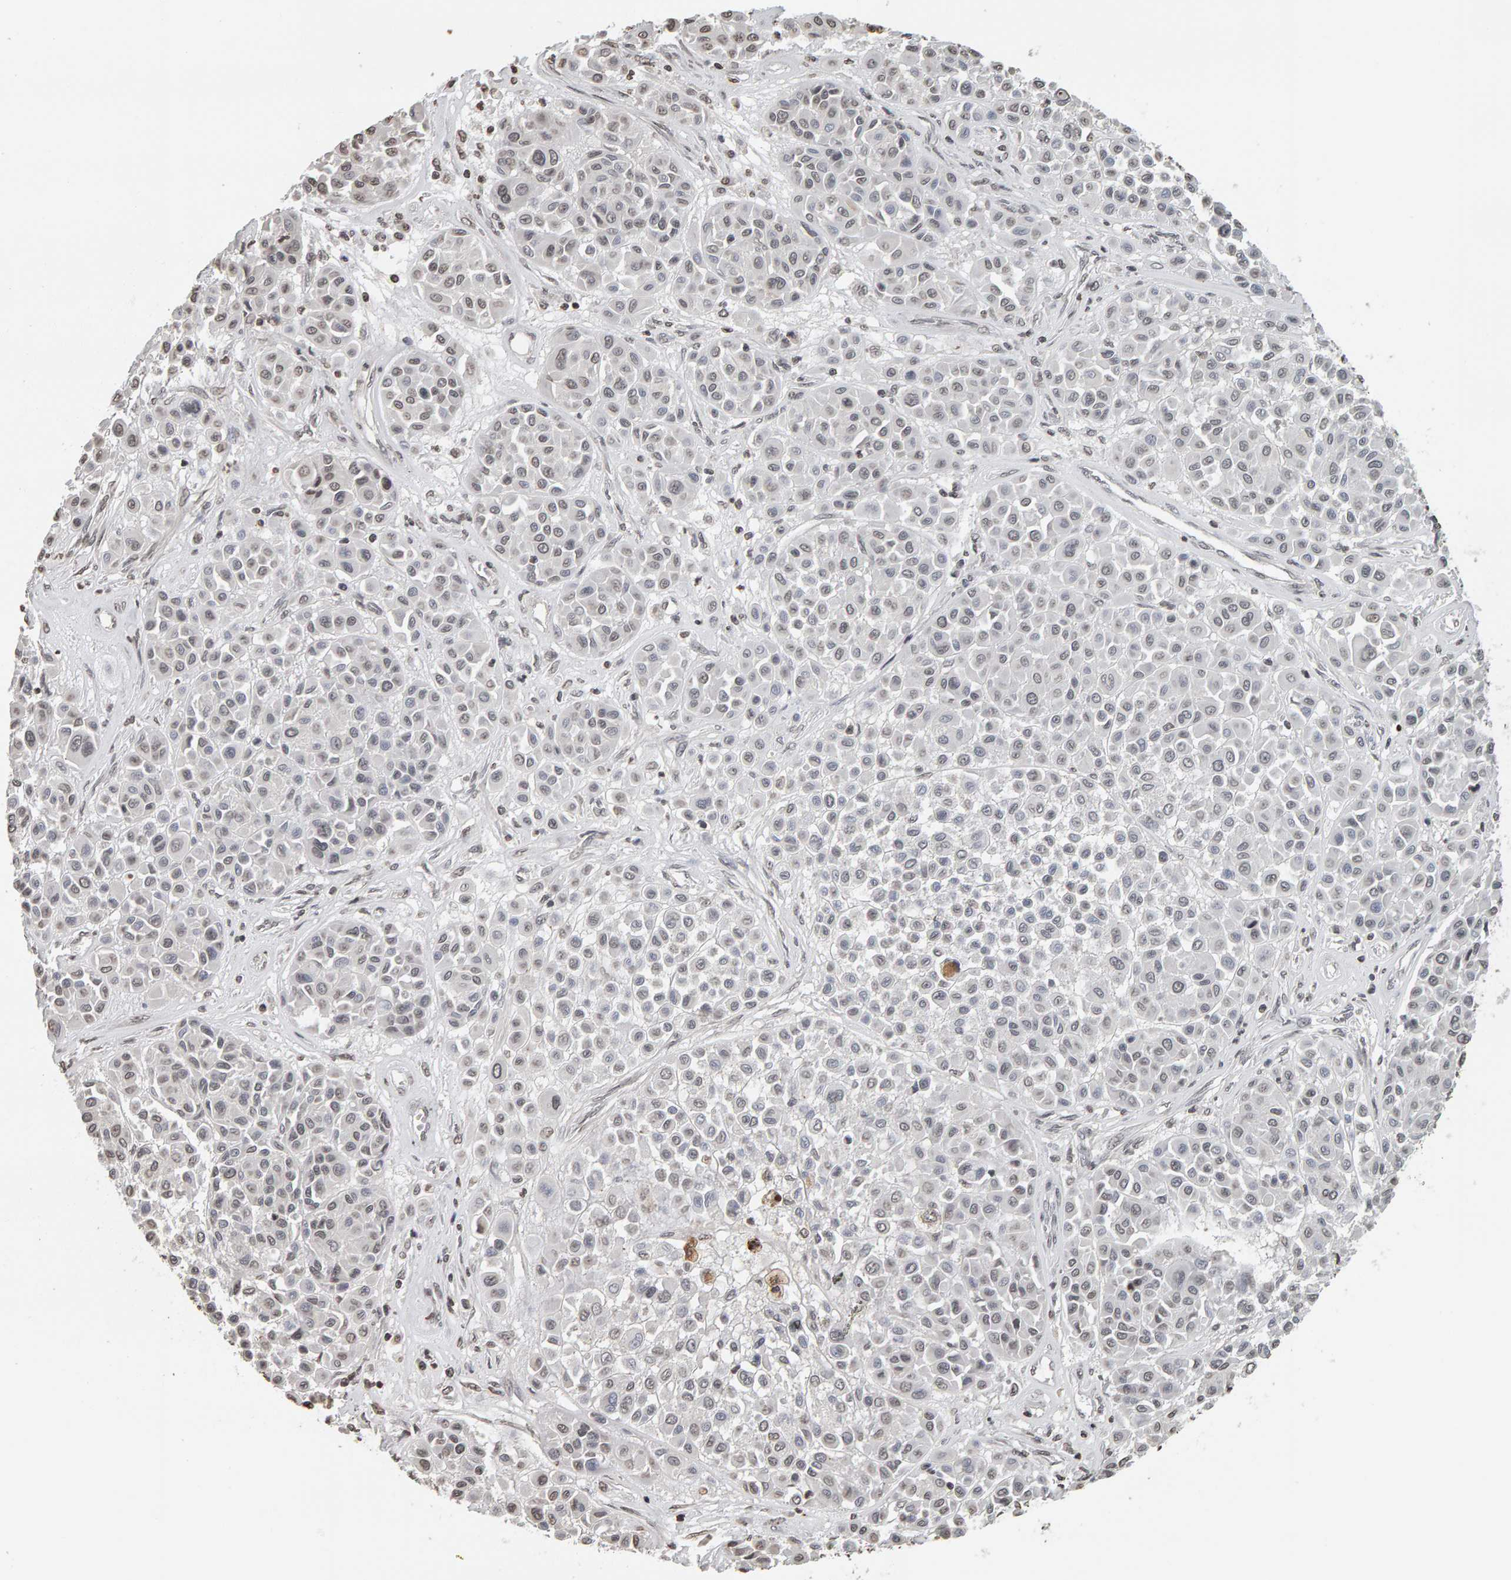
{"staining": {"intensity": "weak", "quantity": "<25%", "location": "nuclear"}, "tissue": "melanoma", "cell_type": "Tumor cells", "image_type": "cancer", "snomed": [{"axis": "morphology", "description": "Malignant melanoma, Metastatic site"}, {"axis": "topography", "description": "Soft tissue"}], "caption": "The histopathology image shows no significant positivity in tumor cells of malignant melanoma (metastatic site). Brightfield microscopy of immunohistochemistry stained with DAB (brown) and hematoxylin (blue), captured at high magnification.", "gene": "AFF4", "patient": {"sex": "male", "age": 41}}